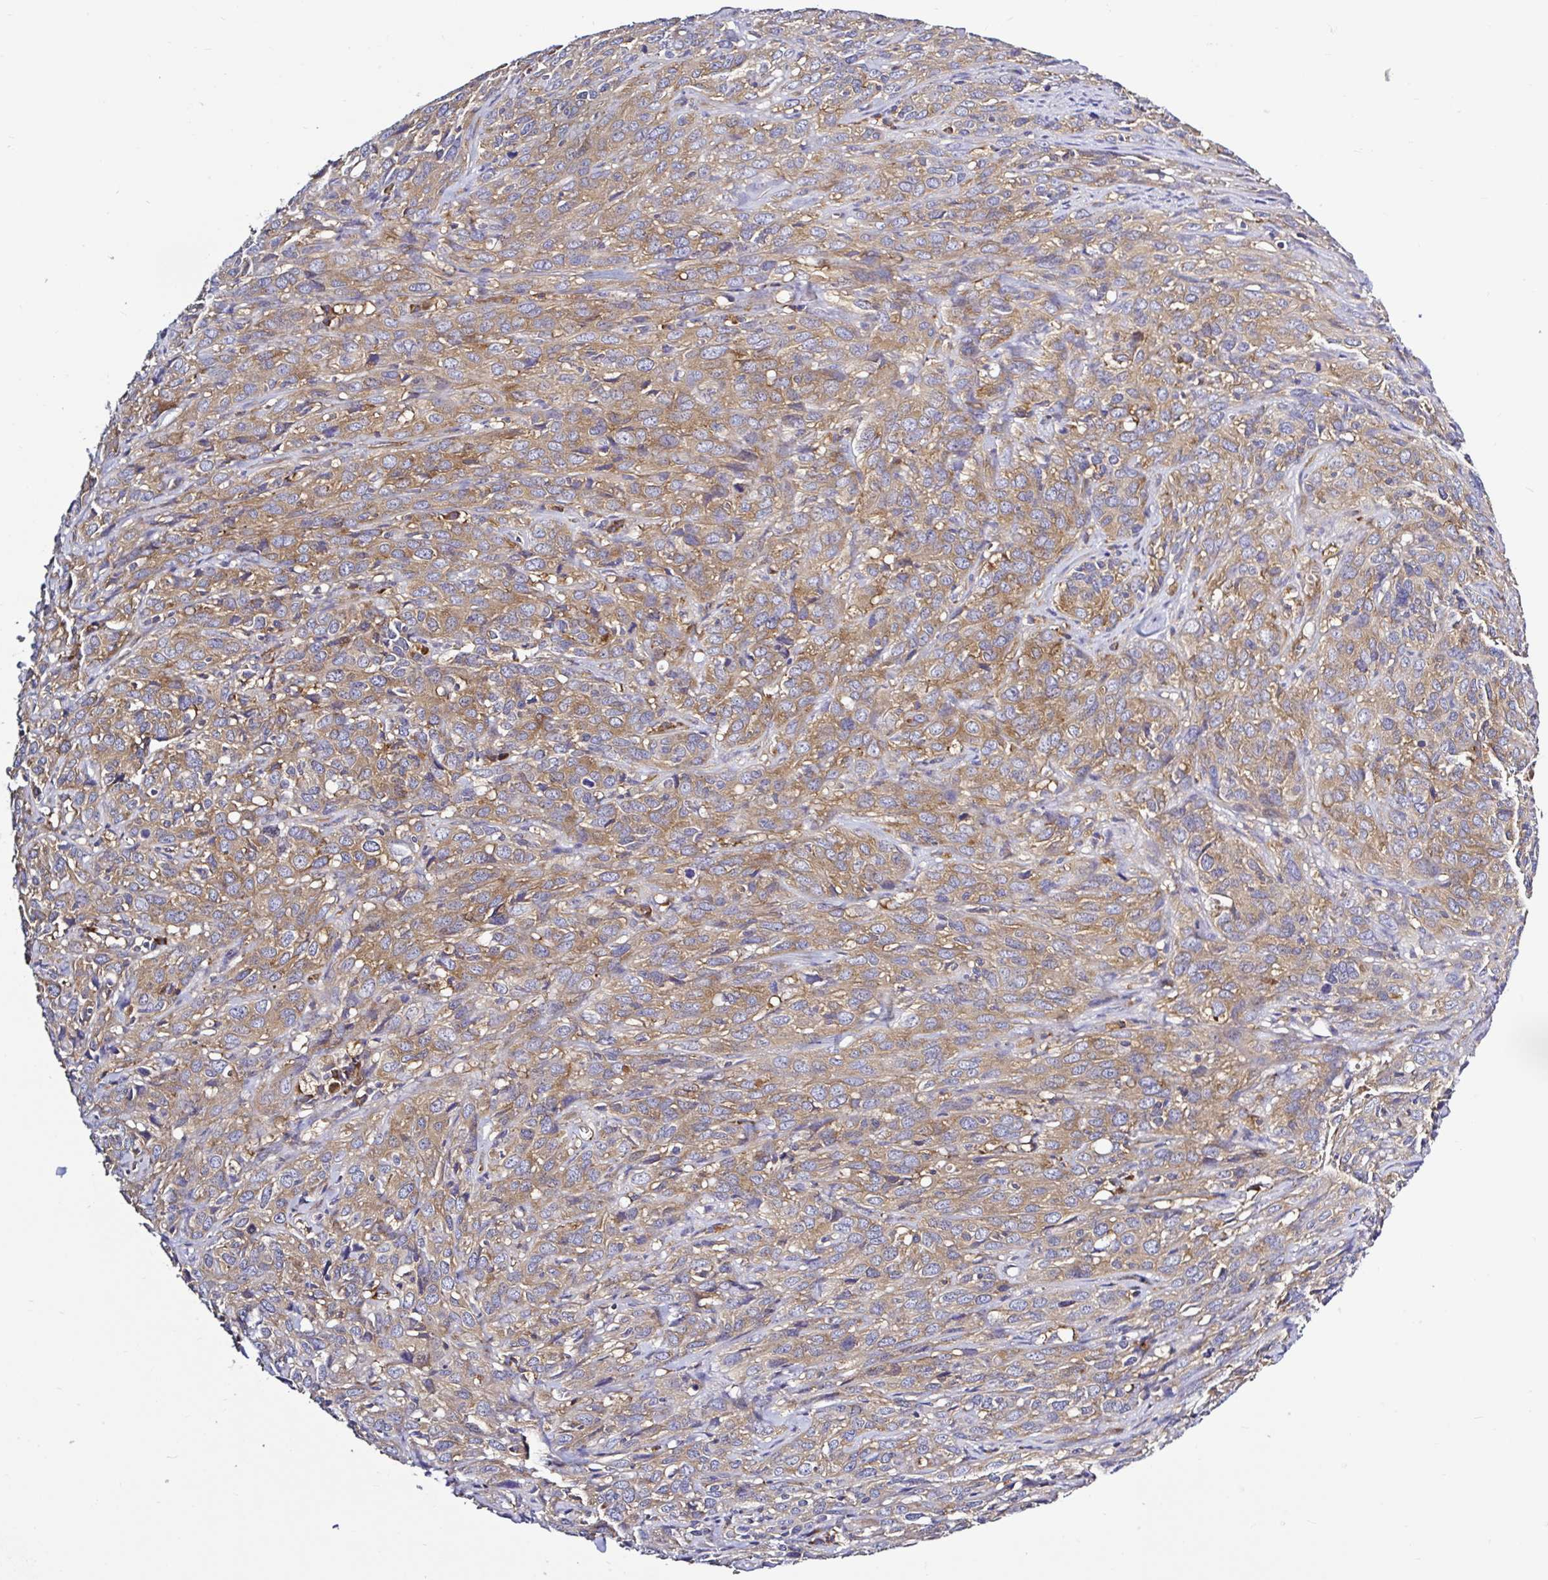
{"staining": {"intensity": "moderate", "quantity": ">75%", "location": "cytoplasmic/membranous"}, "tissue": "cervical cancer", "cell_type": "Tumor cells", "image_type": "cancer", "snomed": [{"axis": "morphology", "description": "Squamous cell carcinoma, NOS"}, {"axis": "topography", "description": "Cervix"}], "caption": "Cervical squamous cell carcinoma stained for a protein exhibits moderate cytoplasmic/membranous positivity in tumor cells.", "gene": "LARS1", "patient": {"sex": "female", "age": 51}}